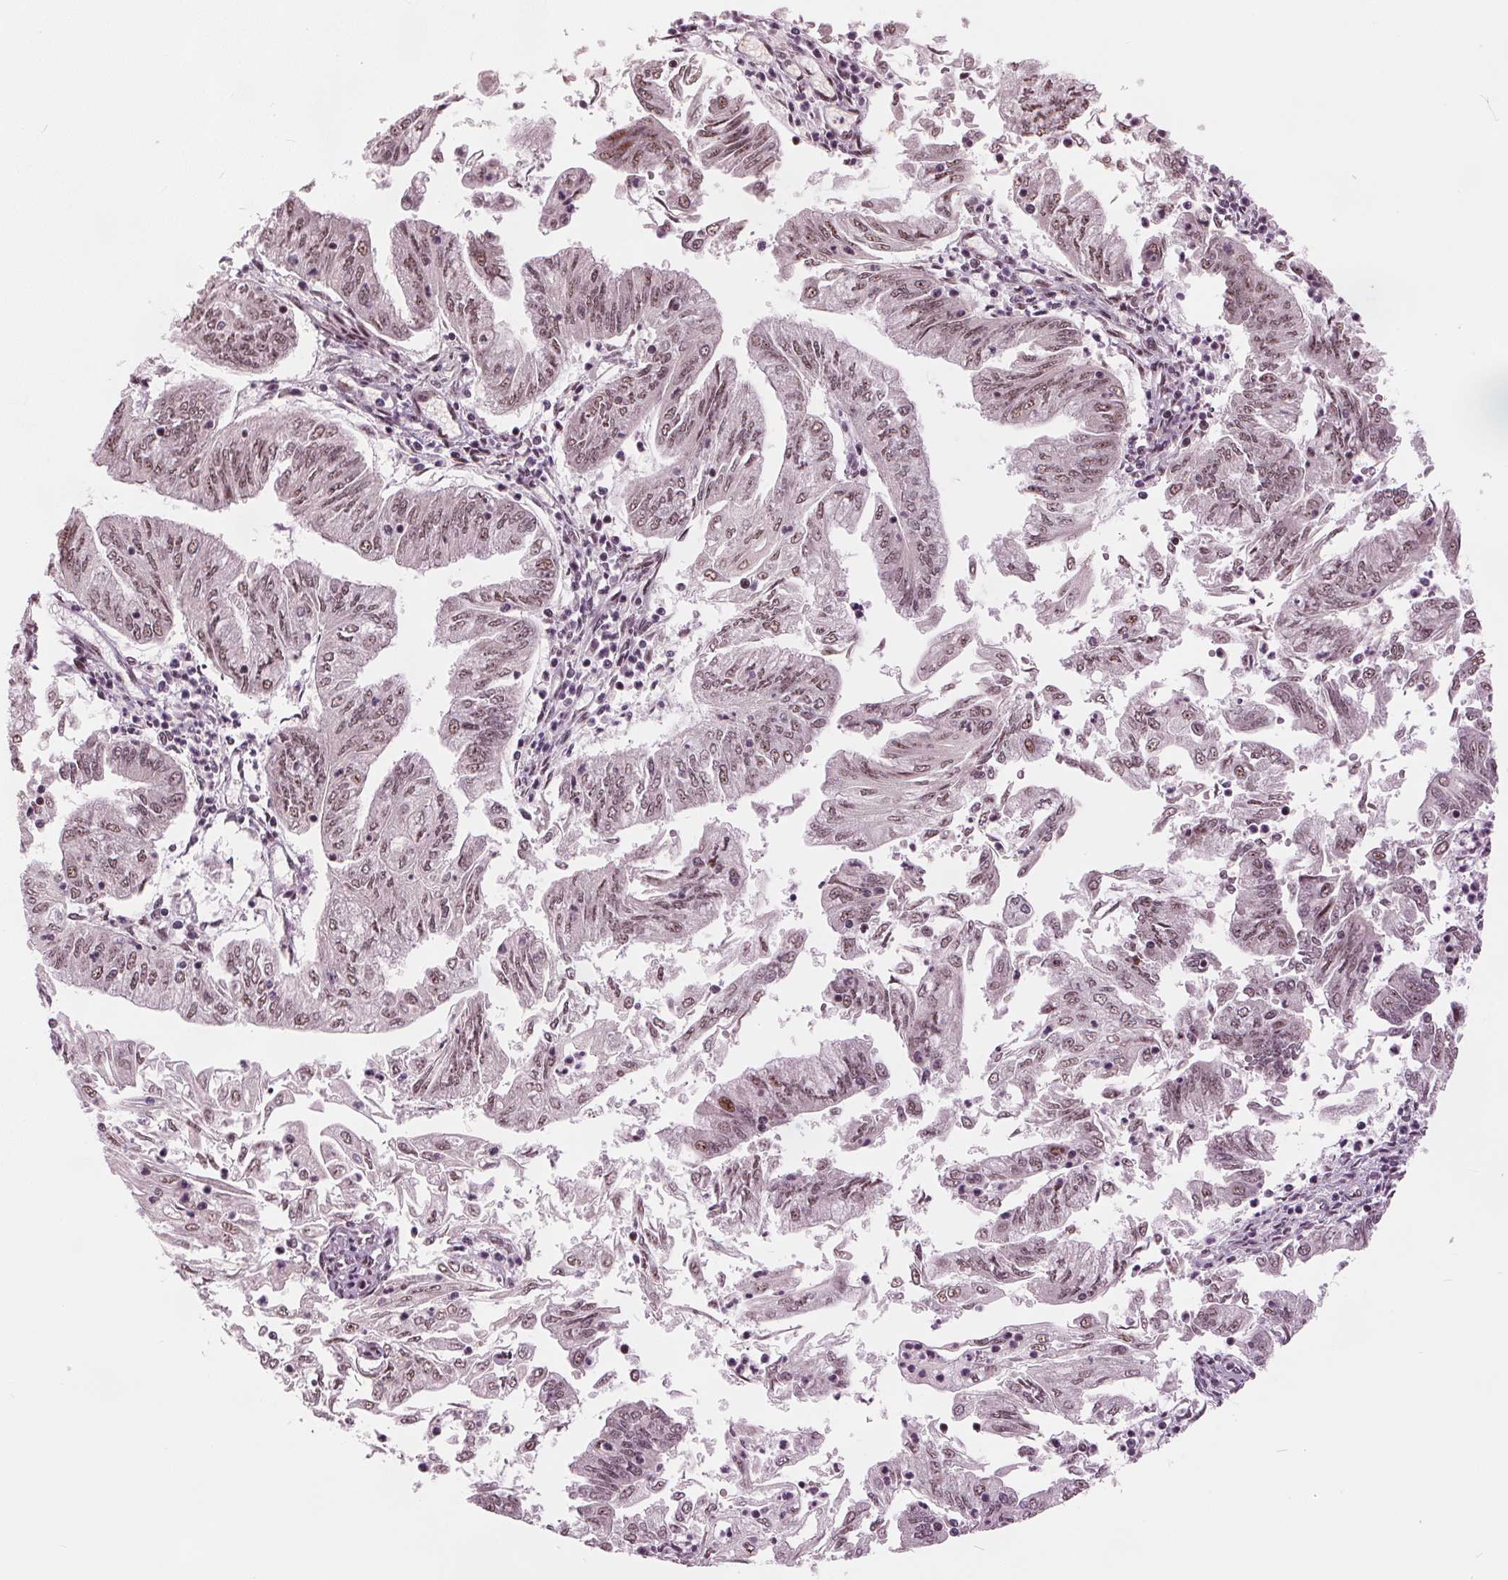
{"staining": {"intensity": "moderate", "quantity": ">75%", "location": "nuclear"}, "tissue": "endometrial cancer", "cell_type": "Tumor cells", "image_type": "cancer", "snomed": [{"axis": "morphology", "description": "Adenocarcinoma, NOS"}, {"axis": "topography", "description": "Endometrium"}], "caption": "An immunohistochemistry (IHC) photomicrograph of tumor tissue is shown. Protein staining in brown shows moderate nuclear positivity in endometrial cancer (adenocarcinoma) within tumor cells. The staining was performed using DAB to visualize the protein expression in brown, while the nuclei were stained in blue with hematoxylin (Magnification: 20x).", "gene": "TTC34", "patient": {"sex": "female", "age": 55}}